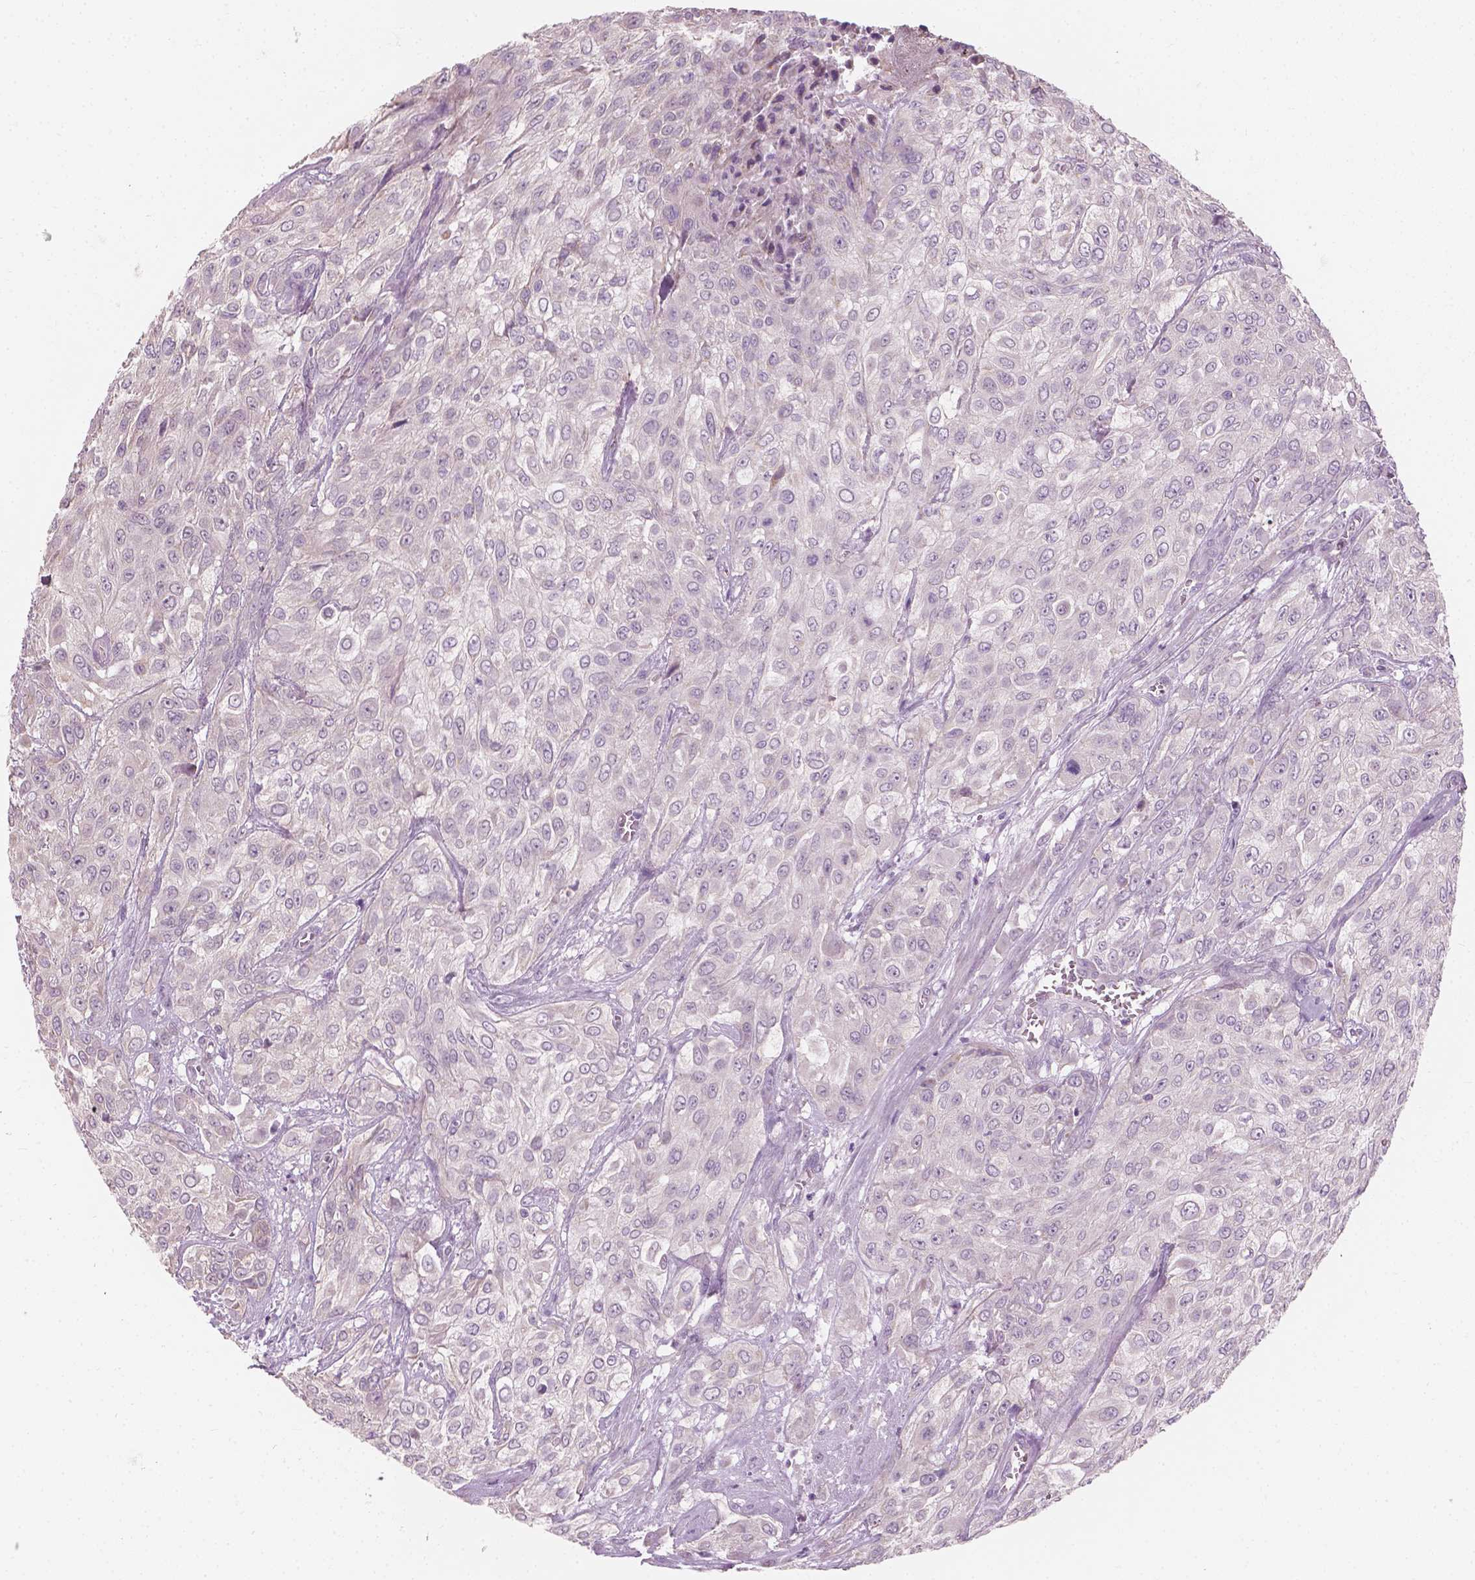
{"staining": {"intensity": "negative", "quantity": "none", "location": "none"}, "tissue": "urothelial cancer", "cell_type": "Tumor cells", "image_type": "cancer", "snomed": [{"axis": "morphology", "description": "Urothelial carcinoma, High grade"}, {"axis": "topography", "description": "Urinary bladder"}], "caption": "The image reveals no significant positivity in tumor cells of urothelial cancer. (DAB IHC, high magnification).", "gene": "CFAP126", "patient": {"sex": "male", "age": 57}}